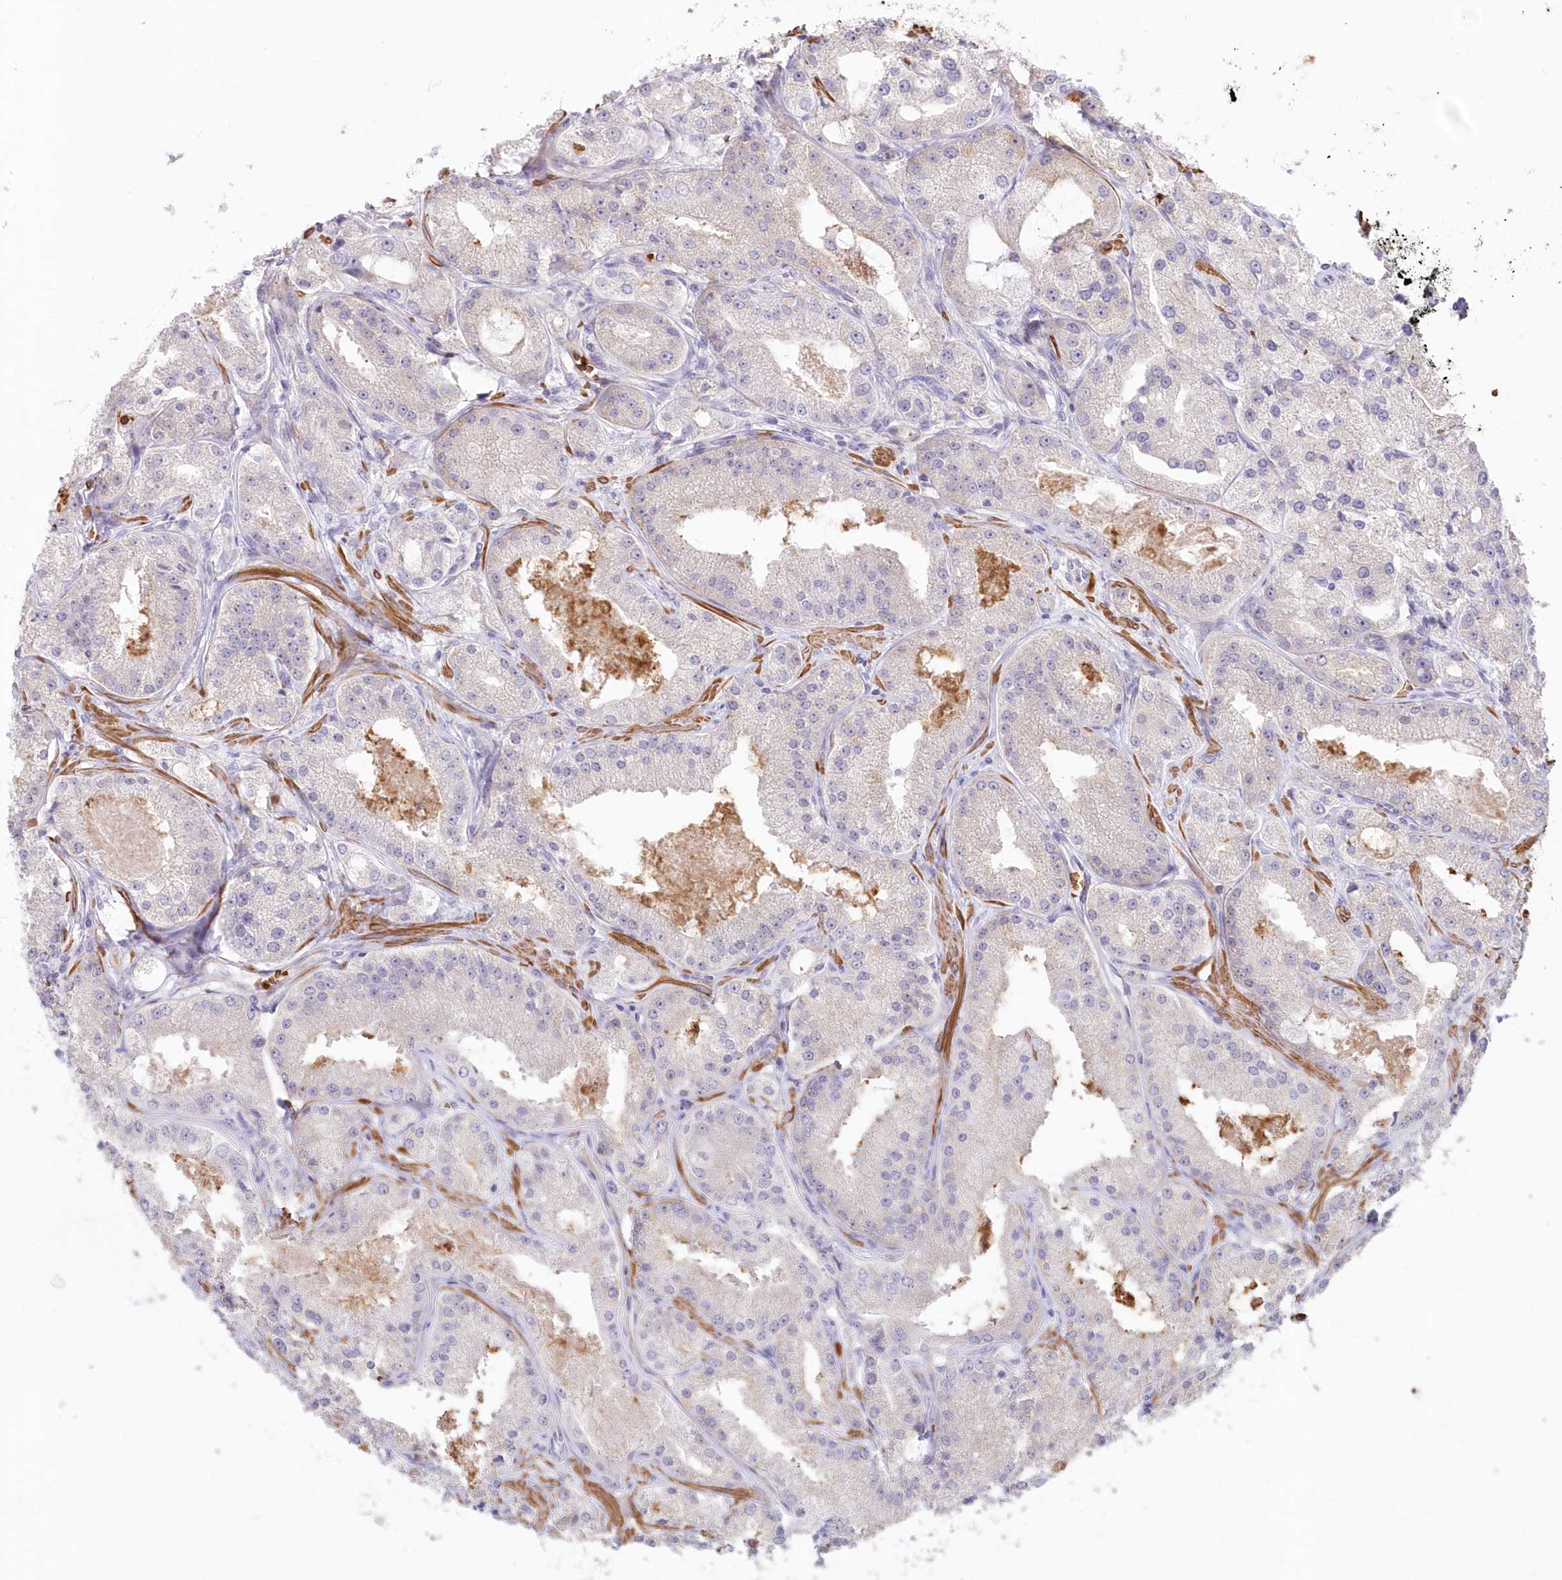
{"staining": {"intensity": "negative", "quantity": "none", "location": "none"}, "tissue": "prostate cancer", "cell_type": "Tumor cells", "image_type": "cancer", "snomed": [{"axis": "morphology", "description": "Adenocarcinoma, Low grade"}, {"axis": "topography", "description": "Prostate"}], "caption": "A micrograph of human prostate low-grade adenocarcinoma is negative for staining in tumor cells. Brightfield microscopy of IHC stained with DAB (3,3'-diaminobenzidine) (brown) and hematoxylin (blue), captured at high magnification.", "gene": "SERINC1", "patient": {"sex": "male", "age": 69}}